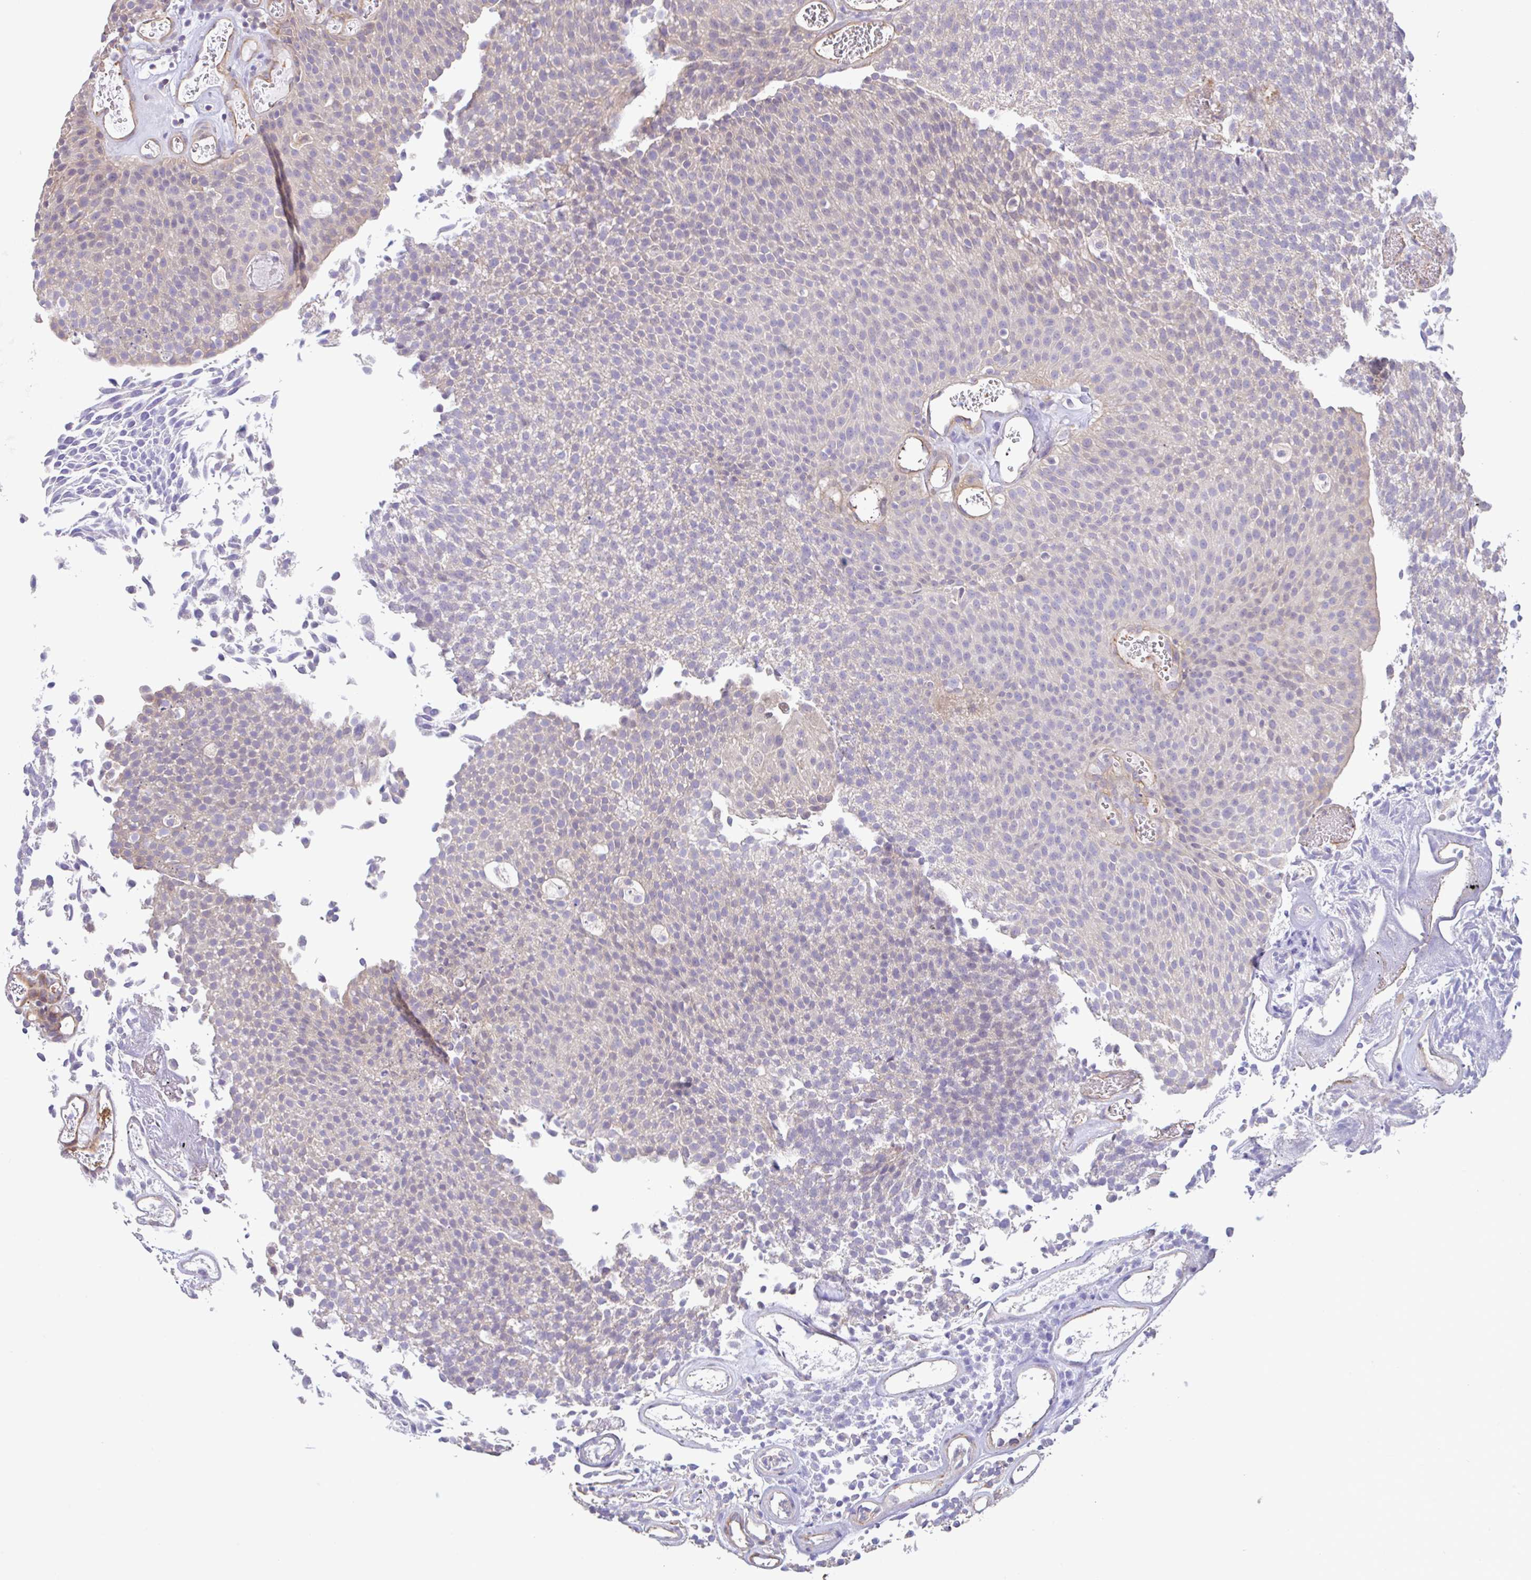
{"staining": {"intensity": "negative", "quantity": "none", "location": "none"}, "tissue": "urothelial cancer", "cell_type": "Tumor cells", "image_type": "cancer", "snomed": [{"axis": "morphology", "description": "Urothelial carcinoma, Low grade"}, {"axis": "topography", "description": "Urinary bladder"}], "caption": "Histopathology image shows no protein positivity in tumor cells of urothelial carcinoma (low-grade) tissue.", "gene": "PLCD4", "patient": {"sex": "female", "age": 79}}